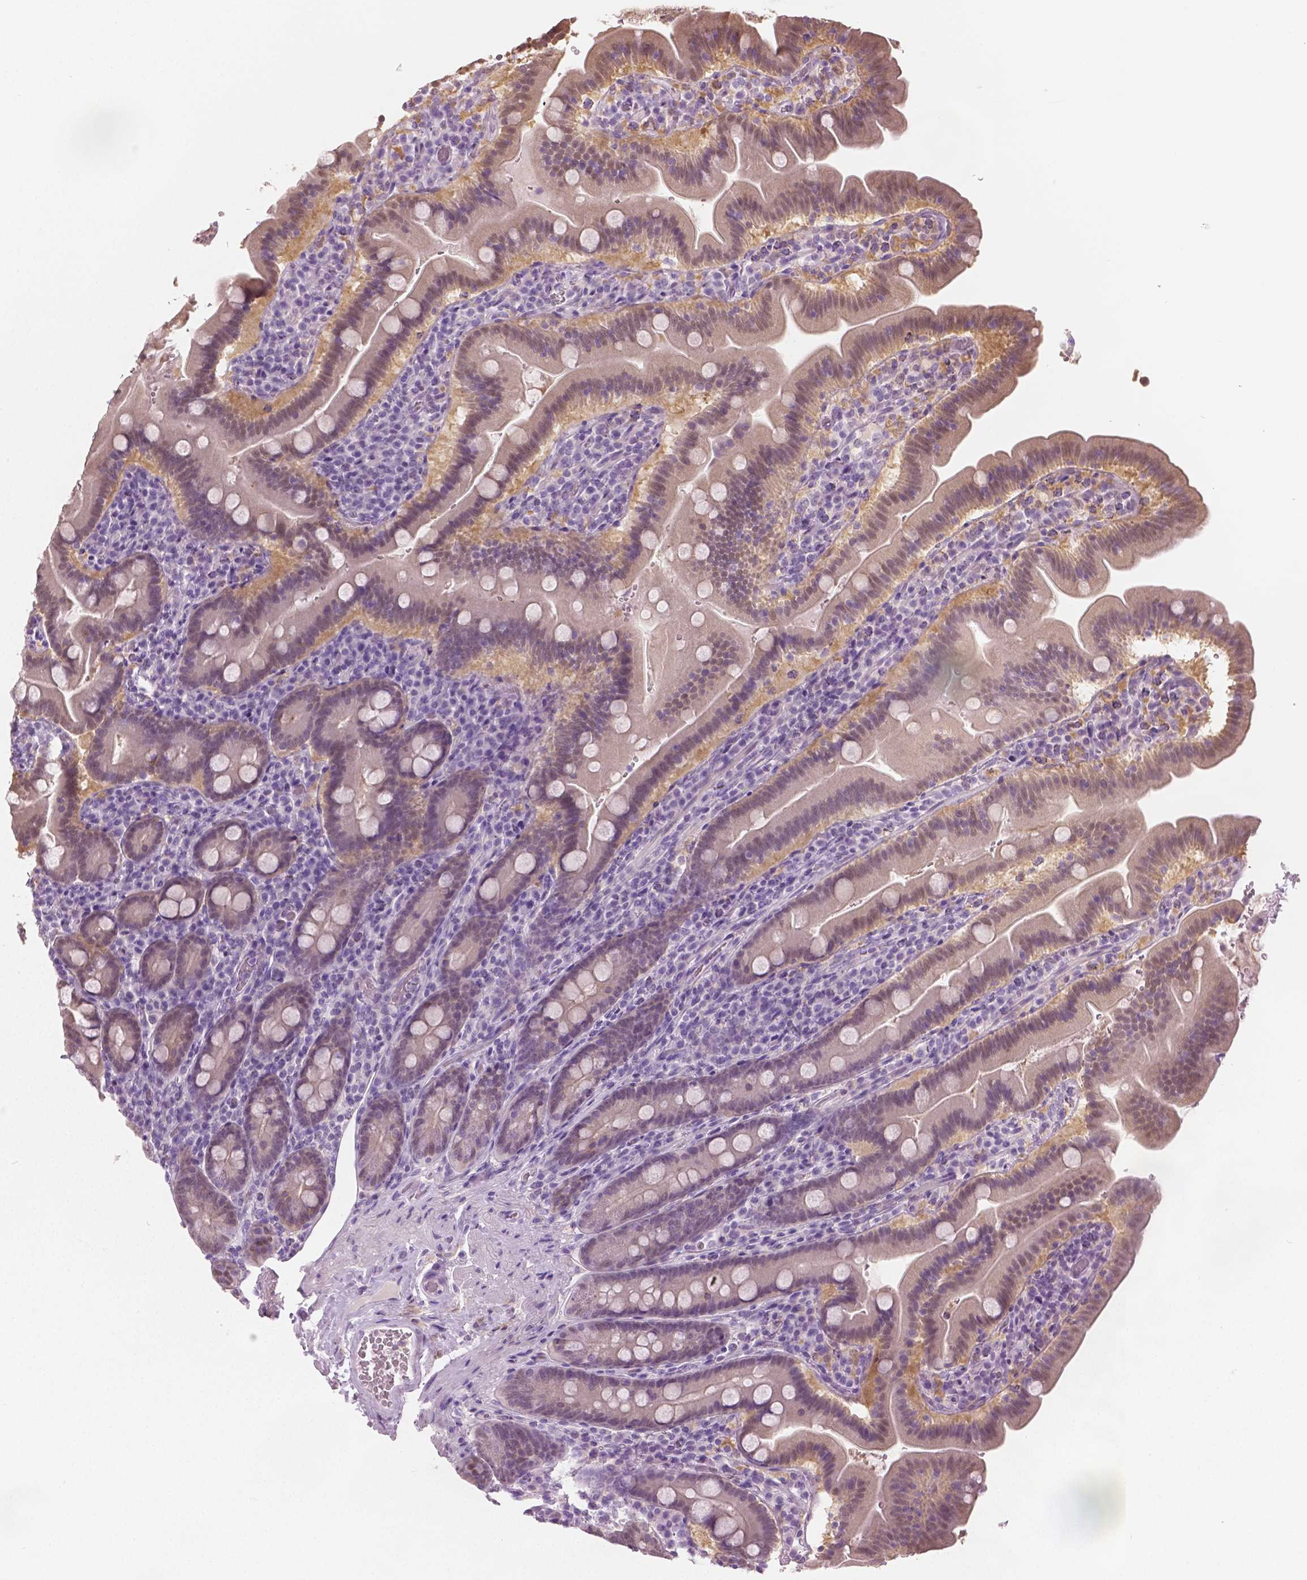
{"staining": {"intensity": "weak", "quantity": ">75%", "location": "cytoplasmic/membranous,nuclear"}, "tissue": "small intestine", "cell_type": "Glandular cells", "image_type": "normal", "snomed": [{"axis": "morphology", "description": "Normal tissue, NOS"}, {"axis": "topography", "description": "Small intestine"}], "caption": "This micrograph exhibits IHC staining of benign small intestine, with low weak cytoplasmic/membranous,nuclear expression in about >75% of glandular cells.", "gene": "GALM", "patient": {"sex": "male", "age": 26}}